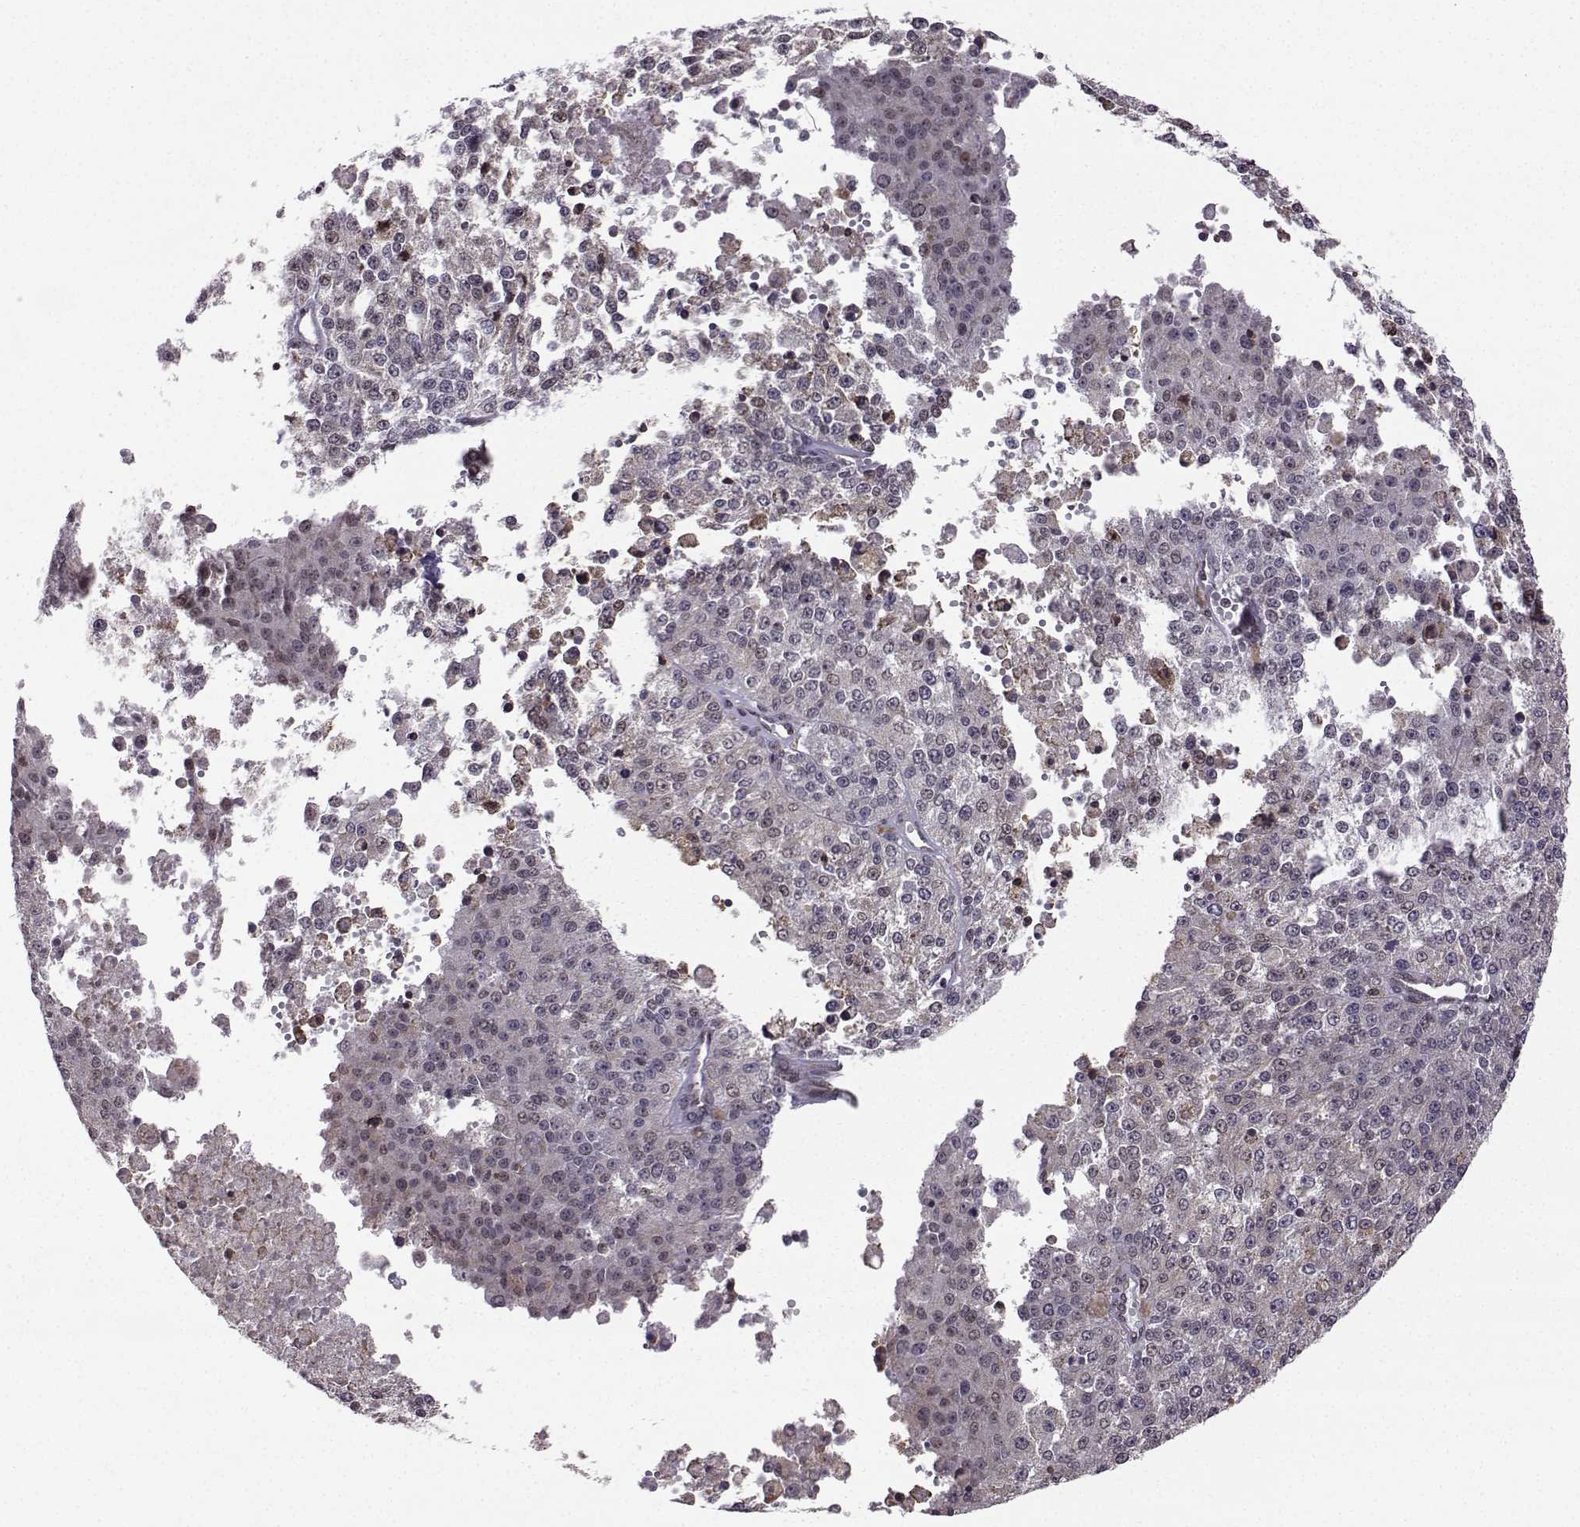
{"staining": {"intensity": "negative", "quantity": "none", "location": "none"}, "tissue": "melanoma", "cell_type": "Tumor cells", "image_type": "cancer", "snomed": [{"axis": "morphology", "description": "Malignant melanoma, Metastatic site"}, {"axis": "topography", "description": "Lymph node"}], "caption": "High power microscopy histopathology image of an immunohistochemistry micrograph of malignant melanoma (metastatic site), revealing no significant positivity in tumor cells. (Stains: DAB (3,3'-diaminobenzidine) immunohistochemistry with hematoxylin counter stain, Microscopy: brightfield microscopy at high magnification).", "gene": "EZH1", "patient": {"sex": "female", "age": 64}}